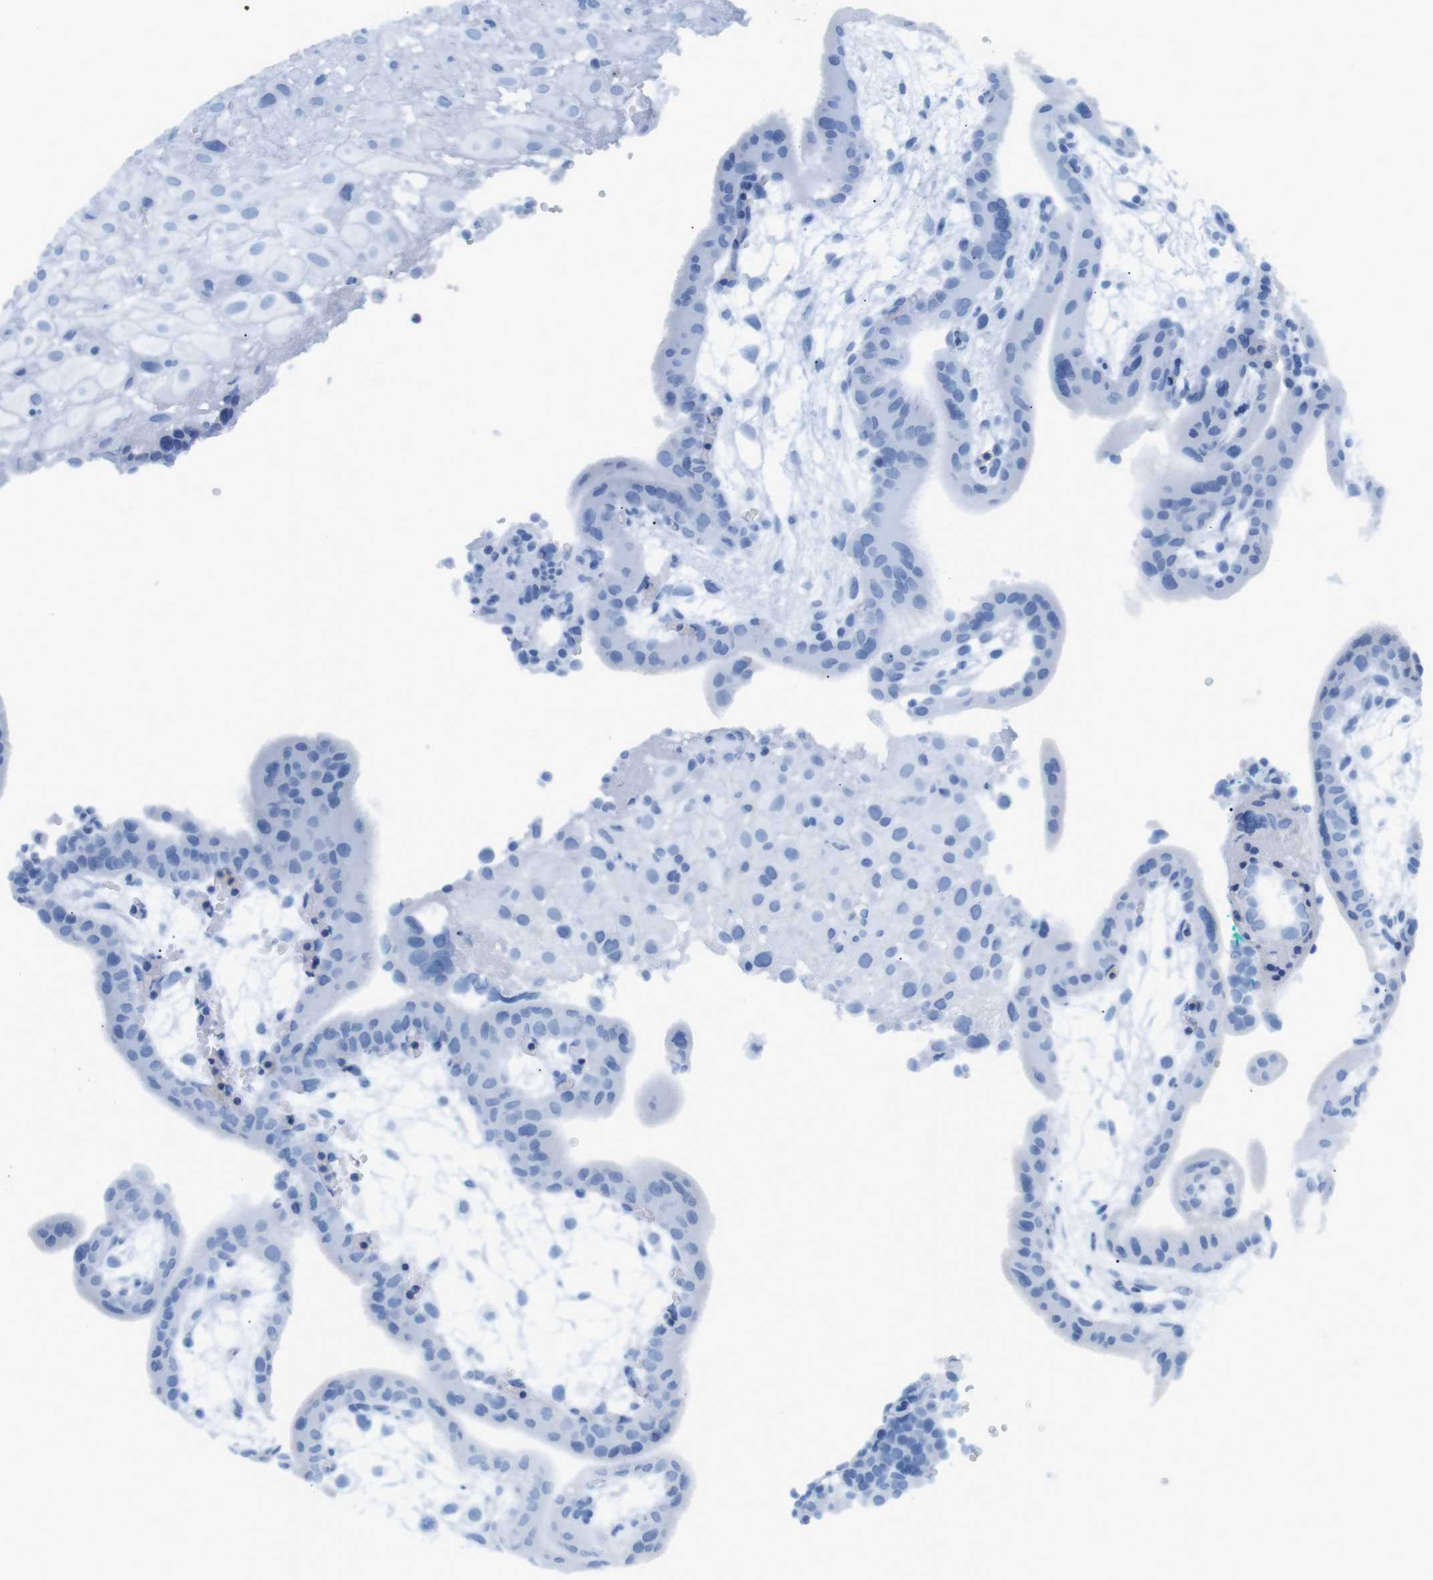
{"staining": {"intensity": "negative", "quantity": "none", "location": "none"}, "tissue": "placenta", "cell_type": "Decidual cells", "image_type": "normal", "snomed": [{"axis": "morphology", "description": "Normal tissue, NOS"}, {"axis": "topography", "description": "Placenta"}], "caption": "High power microscopy micrograph of an IHC photomicrograph of benign placenta, revealing no significant expression in decidual cells. (DAB immunohistochemistry (IHC) with hematoxylin counter stain).", "gene": "TNFRSF4", "patient": {"sex": "female", "age": 18}}